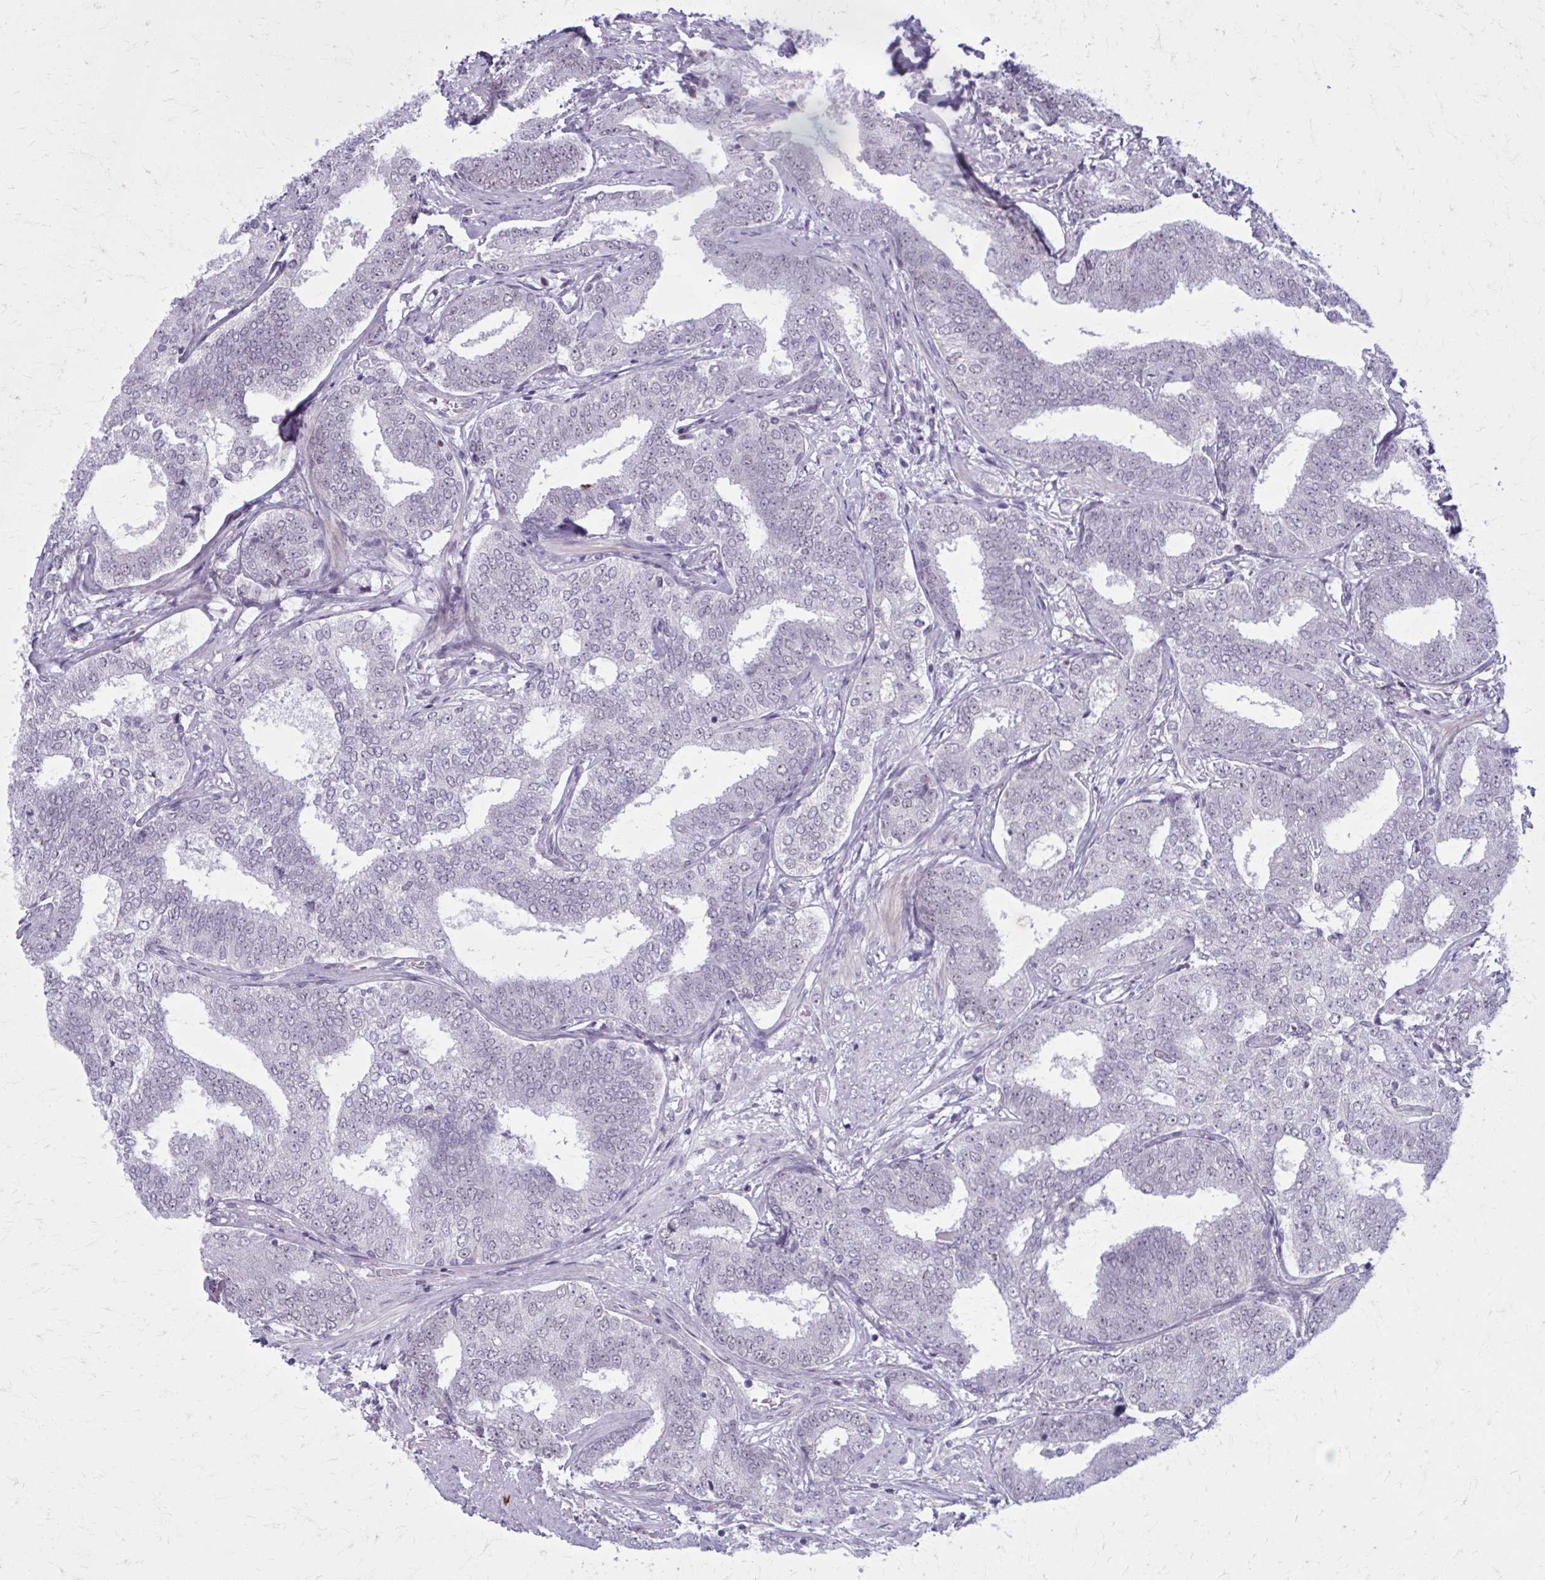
{"staining": {"intensity": "negative", "quantity": "none", "location": "none"}, "tissue": "prostate cancer", "cell_type": "Tumor cells", "image_type": "cancer", "snomed": [{"axis": "morphology", "description": "Adenocarcinoma, High grade"}, {"axis": "topography", "description": "Prostate"}], "caption": "This is a histopathology image of IHC staining of prostate high-grade adenocarcinoma, which shows no staining in tumor cells.", "gene": "NUMBL", "patient": {"sex": "male", "age": 72}}